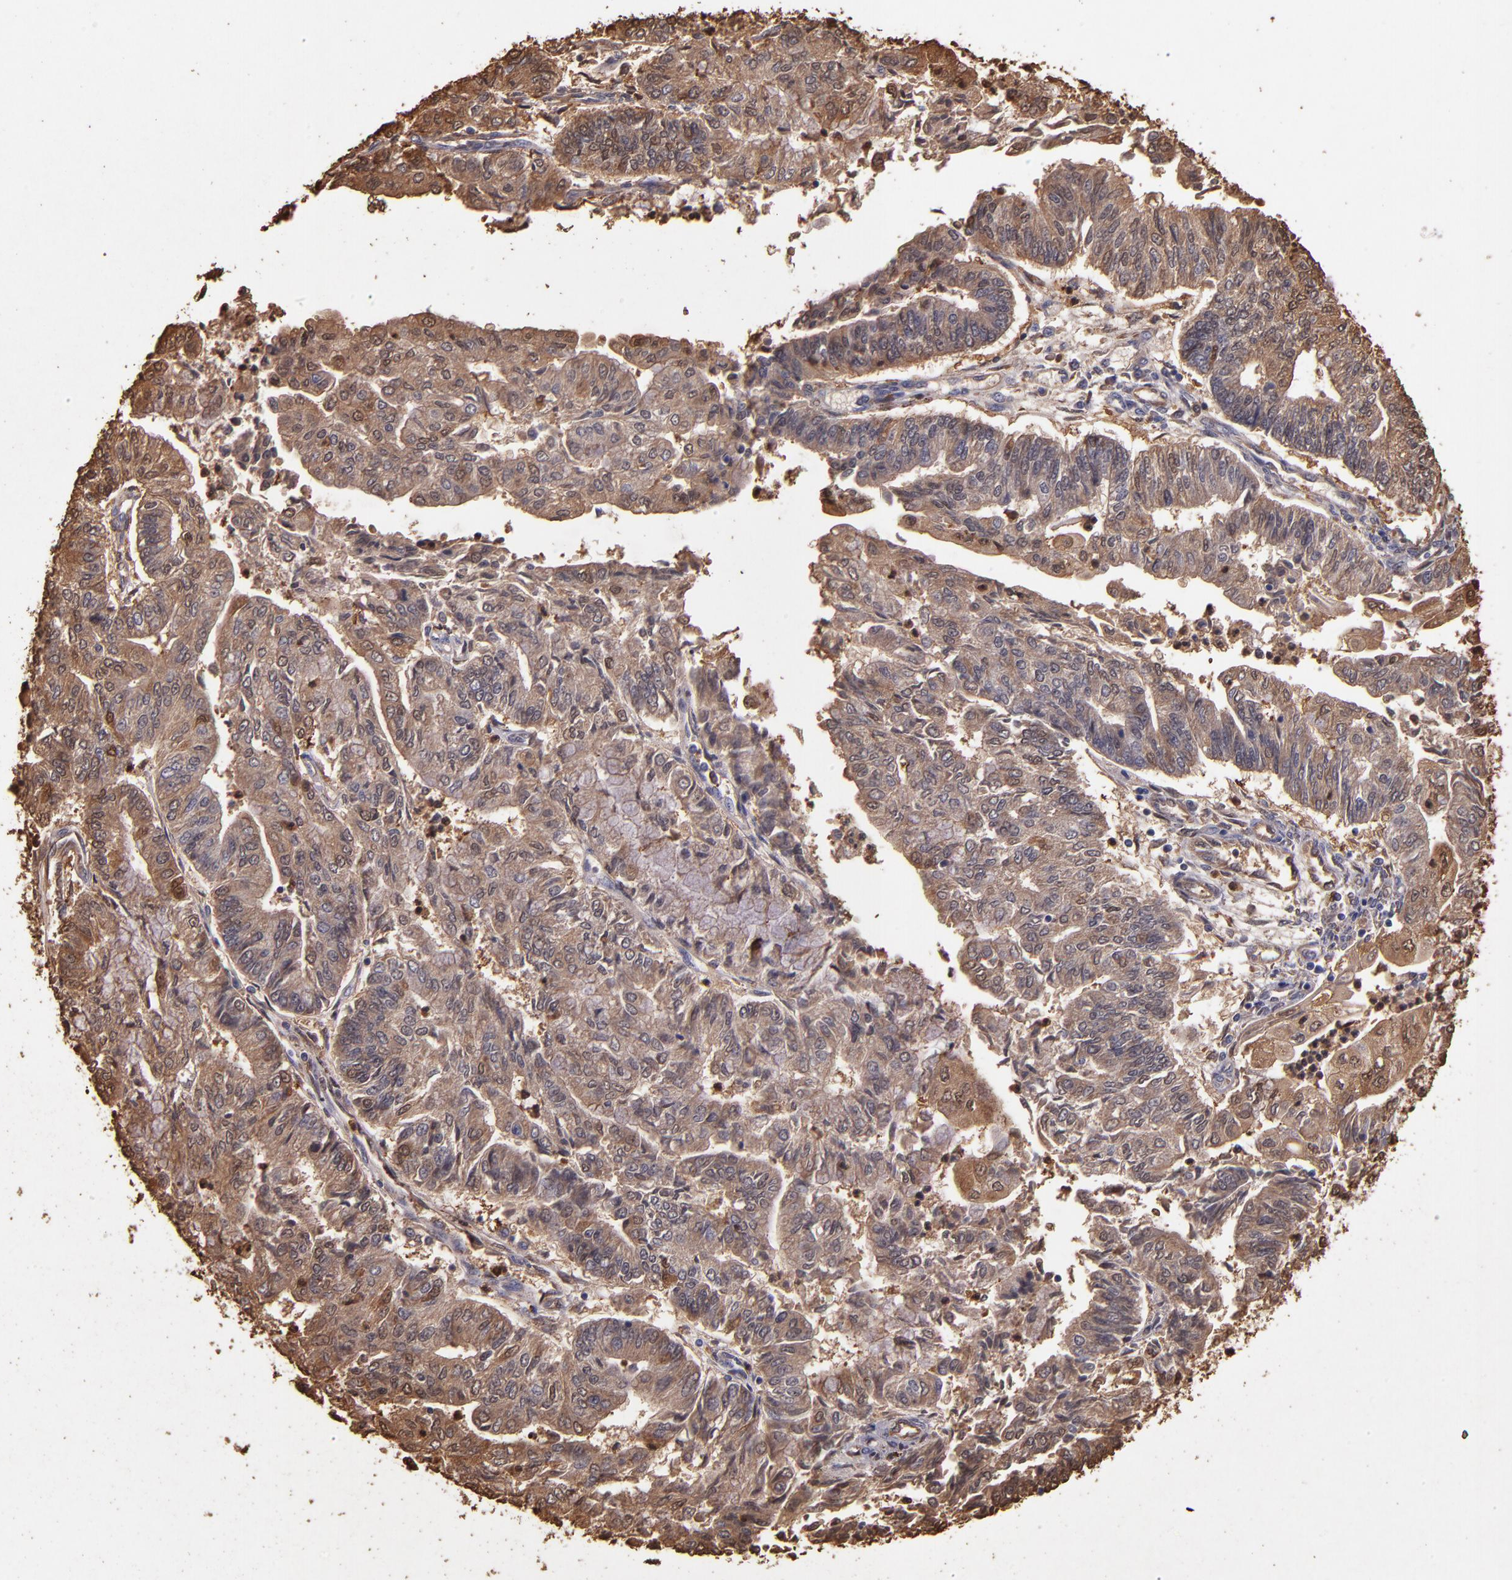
{"staining": {"intensity": "moderate", "quantity": ">75%", "location": "cytoplasmic/membranous"}, "tissue": "endometrial cancer", "cell_type": "Tumor cells", "image_type": "cancer", "snomed": [{"axis": "morphology", "description": "Adenocarcinoma, NOS"}, {"axis": "topography", "description": "Endometrium"}], "caption": "Protein expression analysis of human adenocarcinoma (endometrial) reveals moderate cytoplasmic/membranous positivity in about >75% of tumor cells.", "gene": "S100A6", "patient": {"sex": "female", "age": 59}}